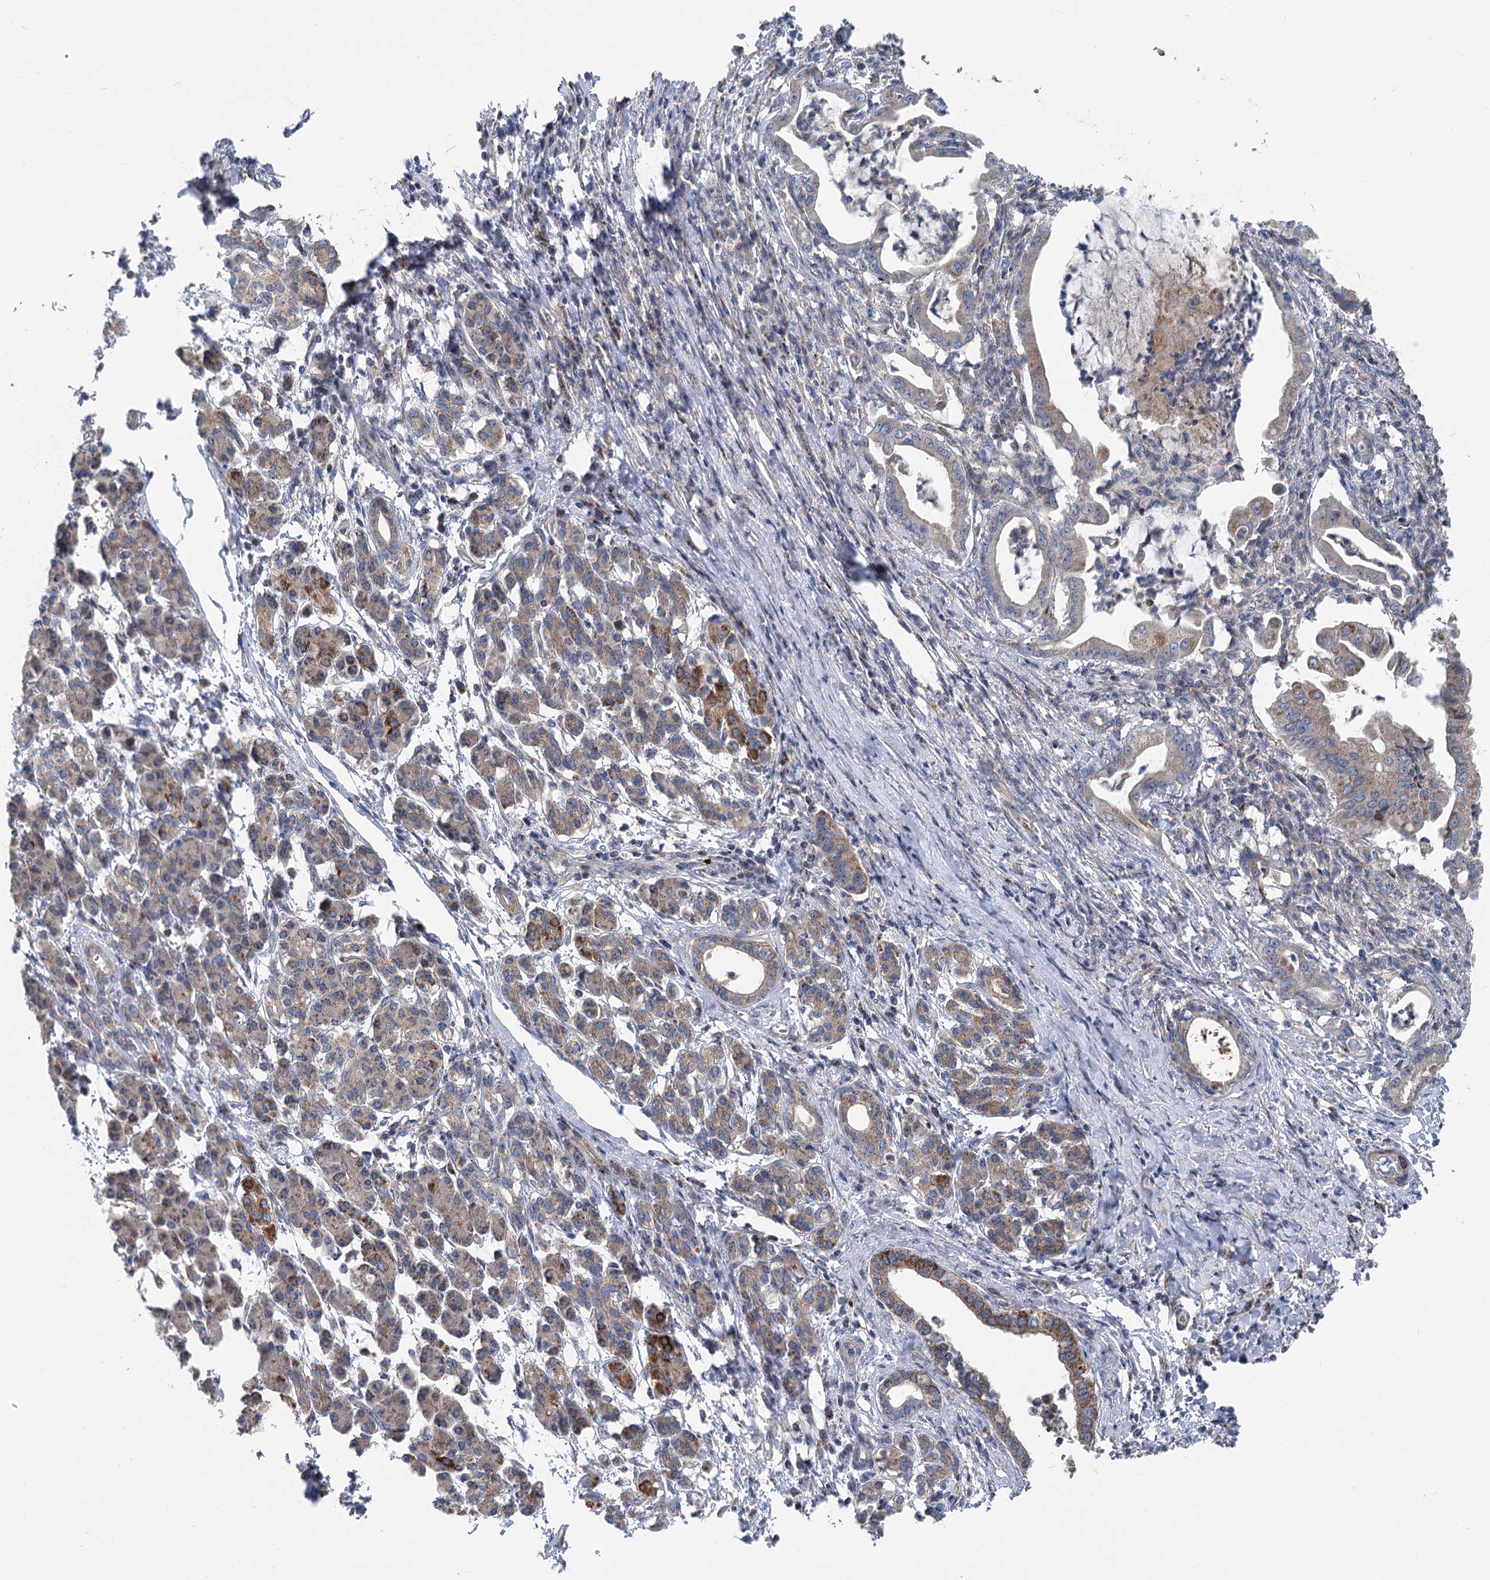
{"staining": {"intensity": "weak", "quantity": ">75%", "location": "cytoplasmic/membranous"}, "tissue": "pancreatic cancer", "cell_type": "Tumor cells", "image_type": "cancer", "snomed": [{"axis": "morphology", "description": "Adenocarcinoma, NOS"}, {"axis": "topography", "description": "Pancreas"}], "caption": "Brown immunohistochemical staining in adenocarcinoma (pancreatic) shows weak cytoplasmic/membranous staining in about >75% of tumor cells.", "gene": "MARK2", "patient": {"sex": "female", "age": 55}}